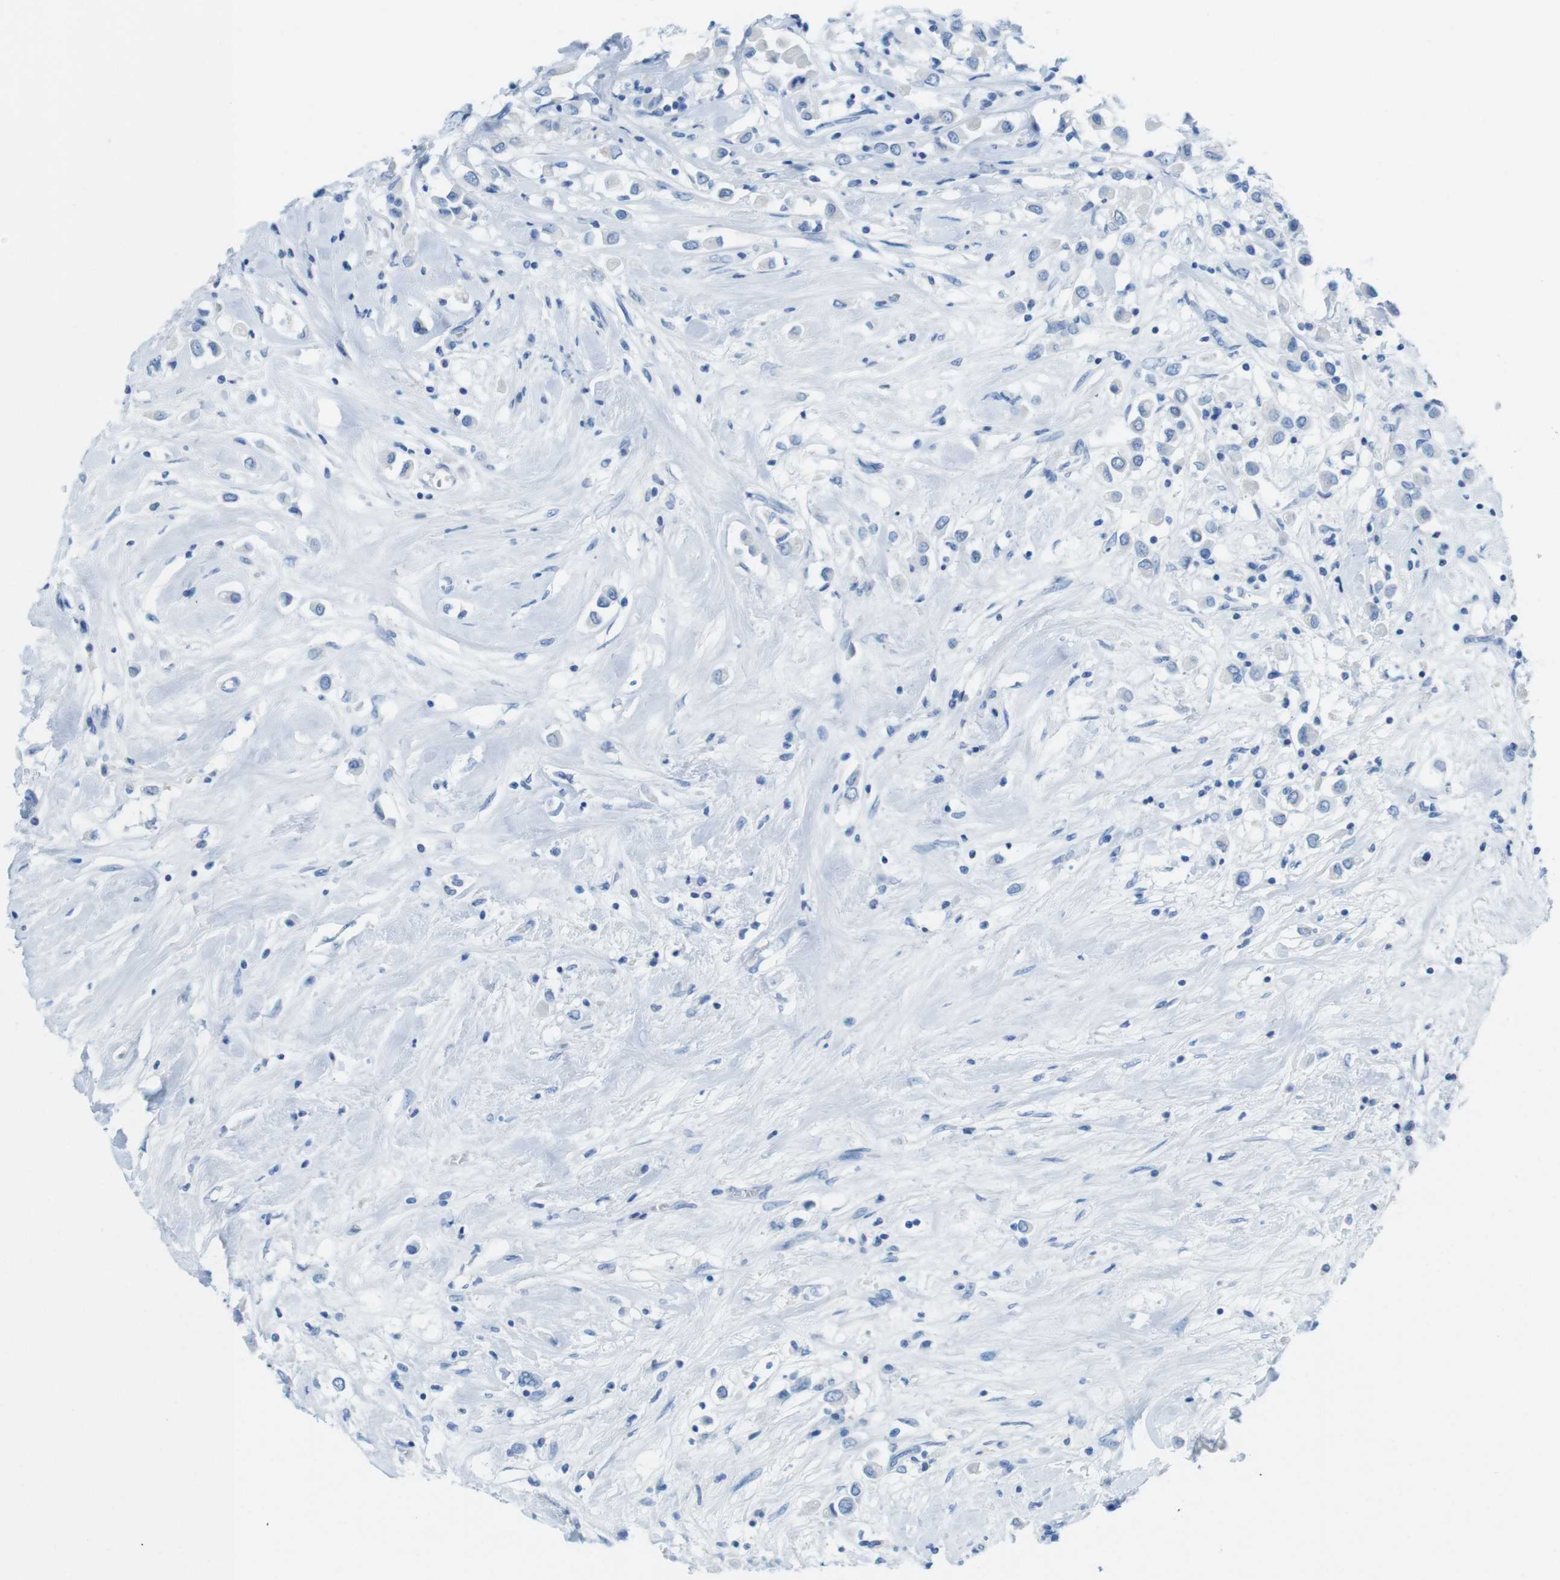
{"staining": {"intensity": "negative", "quantity": "none", "location": "none"}, "tissue": "breast cancer", "cell_type": "Tumor cells", "image_type": "cancer", "snomed": [{"axis": "morphology", "description": "Duct carcinoma"}, {"axis": "topography", "description": "Breast"}], "caption": "This histopathology image is of breast cancer (infiltrating ductal carcinoma) stained with immunohistochemistry (IHC) to label a protein in brown with the nuclei are counter-stained blue. There is no positivity in tumor cells.", "gene": "GAP43", "patient": {"sex": "female", "age": 61}}